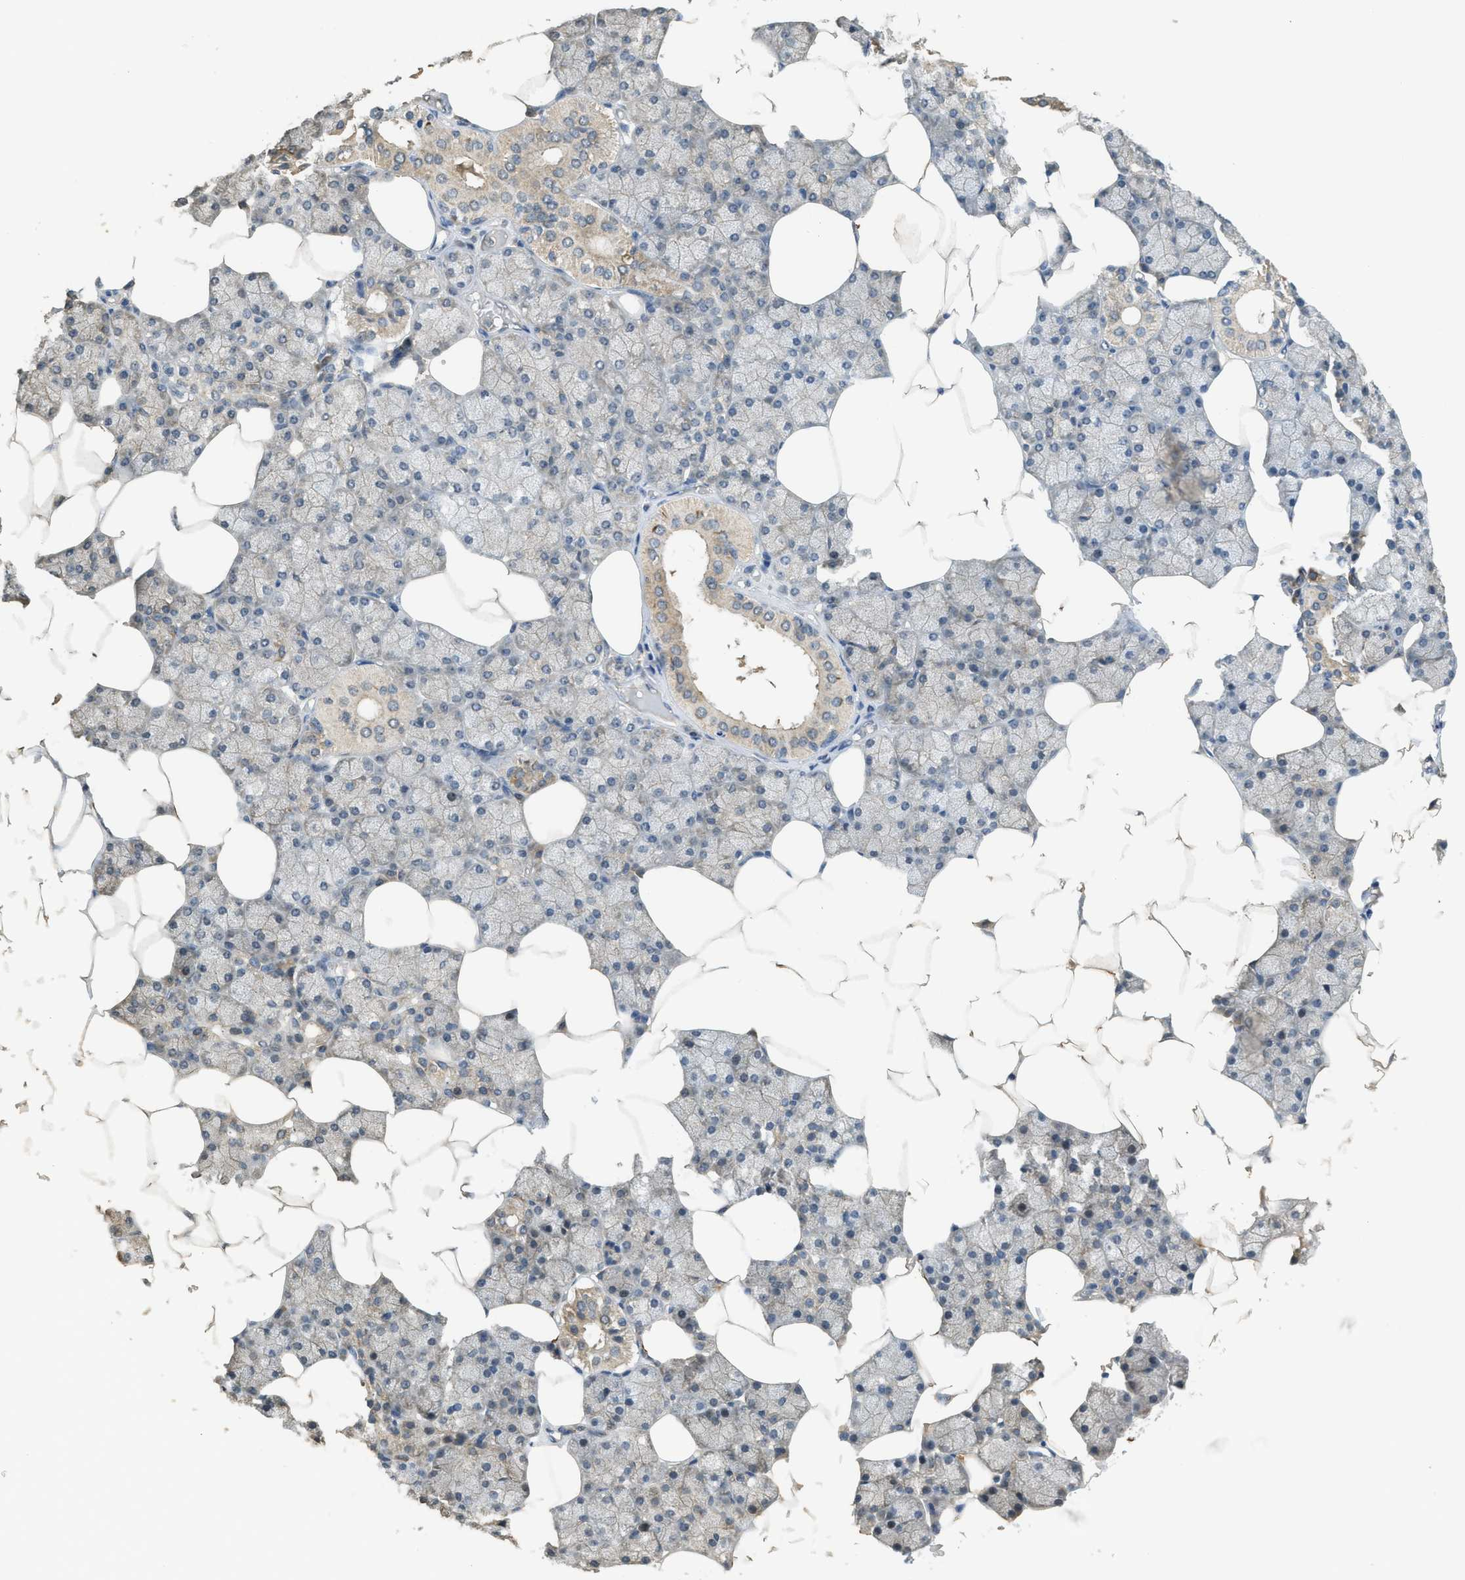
{"staining": {"intensity": "moderate", "quantity": ">75%", "location": "cytoplasmic/membranous"}, "tissue": "salivary gland", "cell_type": "Glandular cells", "image_type": "normal", "snomed": [{"axis": "morphology", "description": "Normal tissue, NOS"}, {"axis": "topography", "description": "Salivary gland"}], "caption": "Immunohistochemistry (DAB) staining of benign salivary gland reveals moderate cytoplasmic/membranous protein staining in approximately >75% of glandular cells. (Brightfield microscopy of DAB IHC at high magnification).", "gene": "IGF2BP2", "patient": {"sex": "male", "age": 62}}